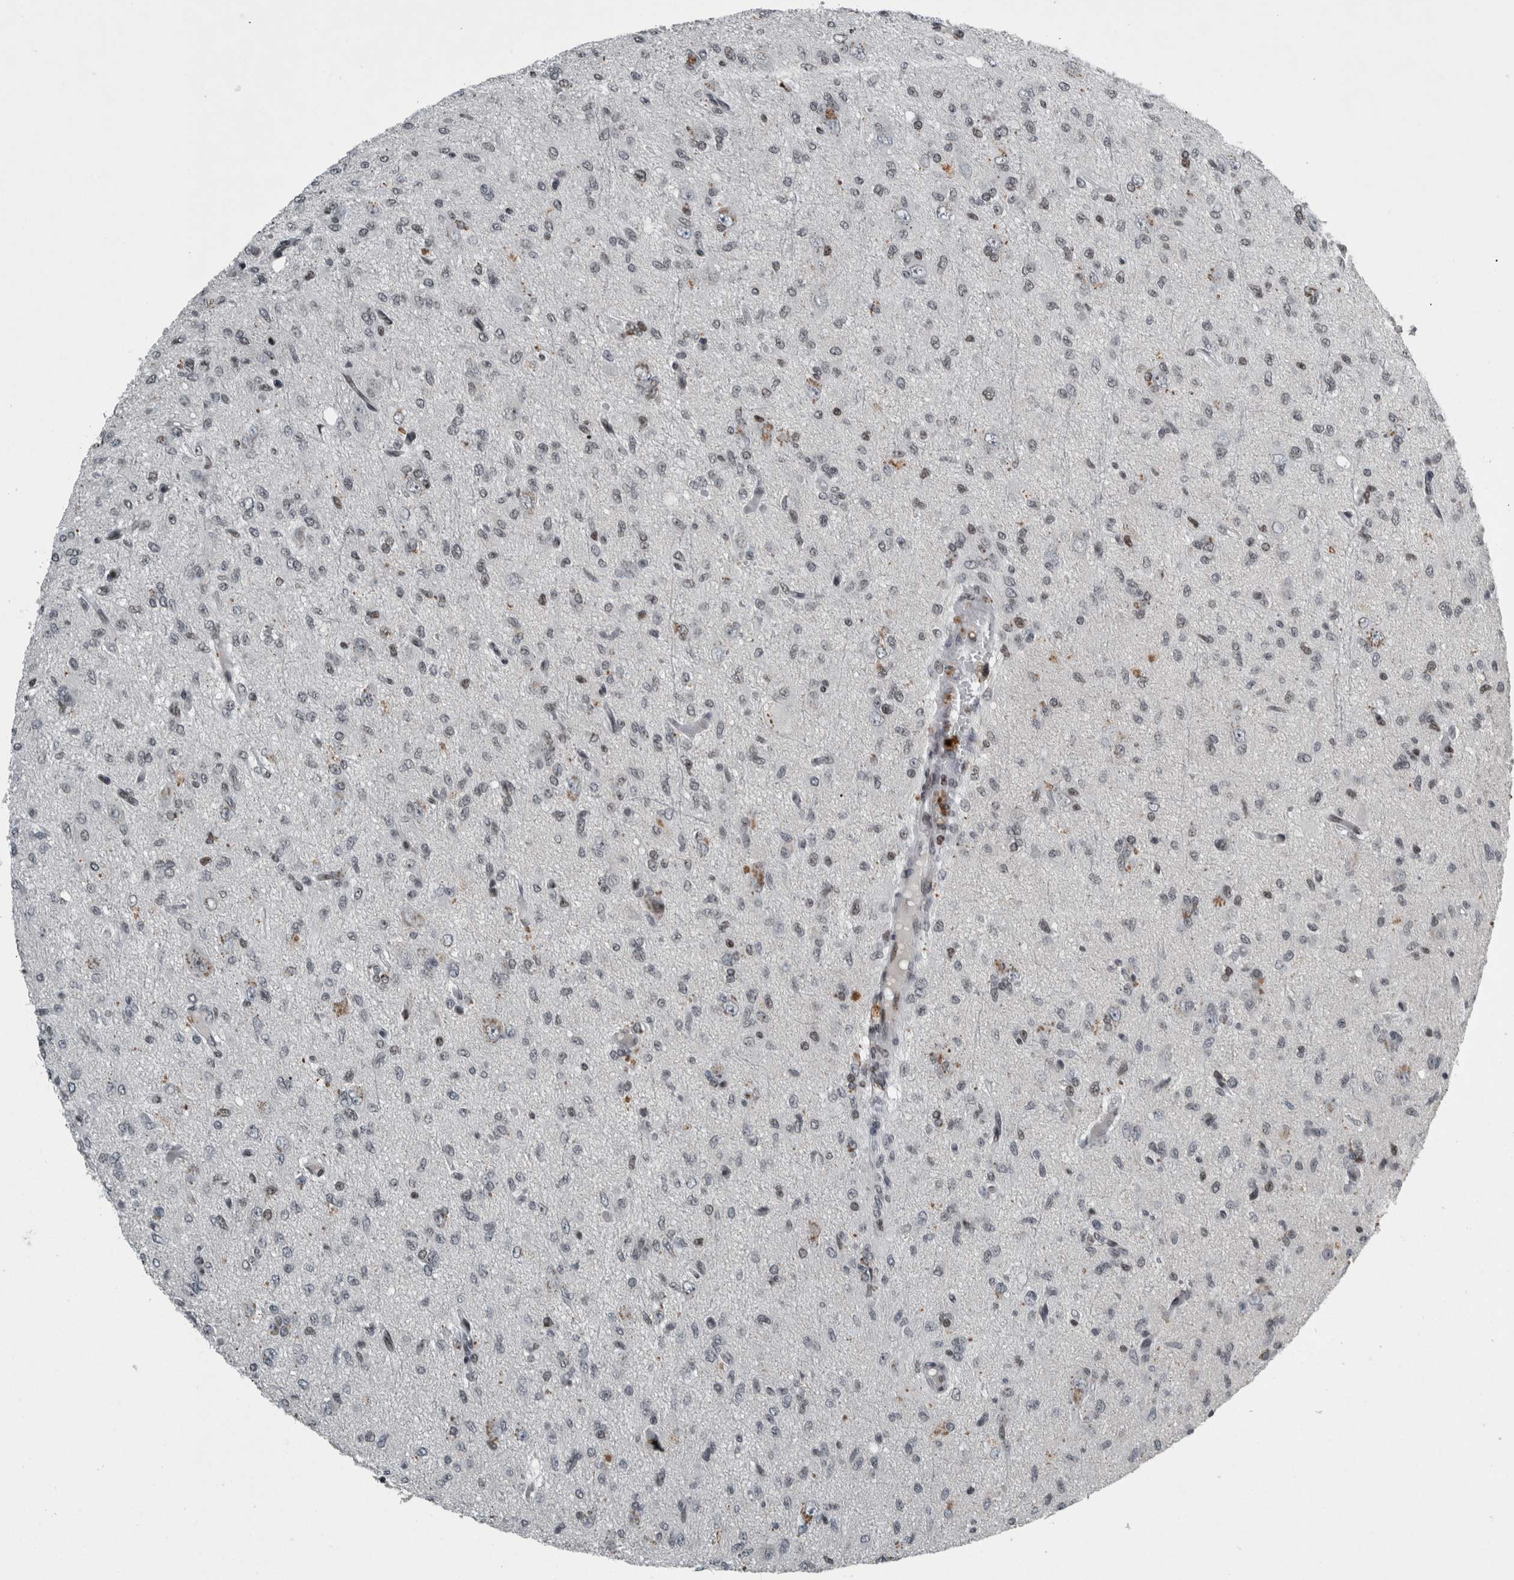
{"staining": {"intensity": "weak", "quantity": "<25%", "location": "nuclear"}, "tissue": "glioma", "cell_type": "Tumor cells", "image_type": "cancer", "snomed": [{"axis": "morphology", "description": "Glioma, malignant, High grade"}, {"axis": "topography", "description": "Brain"}], "caption": "Tumor cells are negative for brown protein staining in malignant glioma (high-grade).", "gene": "UNC50", "patient": {"sex": "female", "age": 59}}